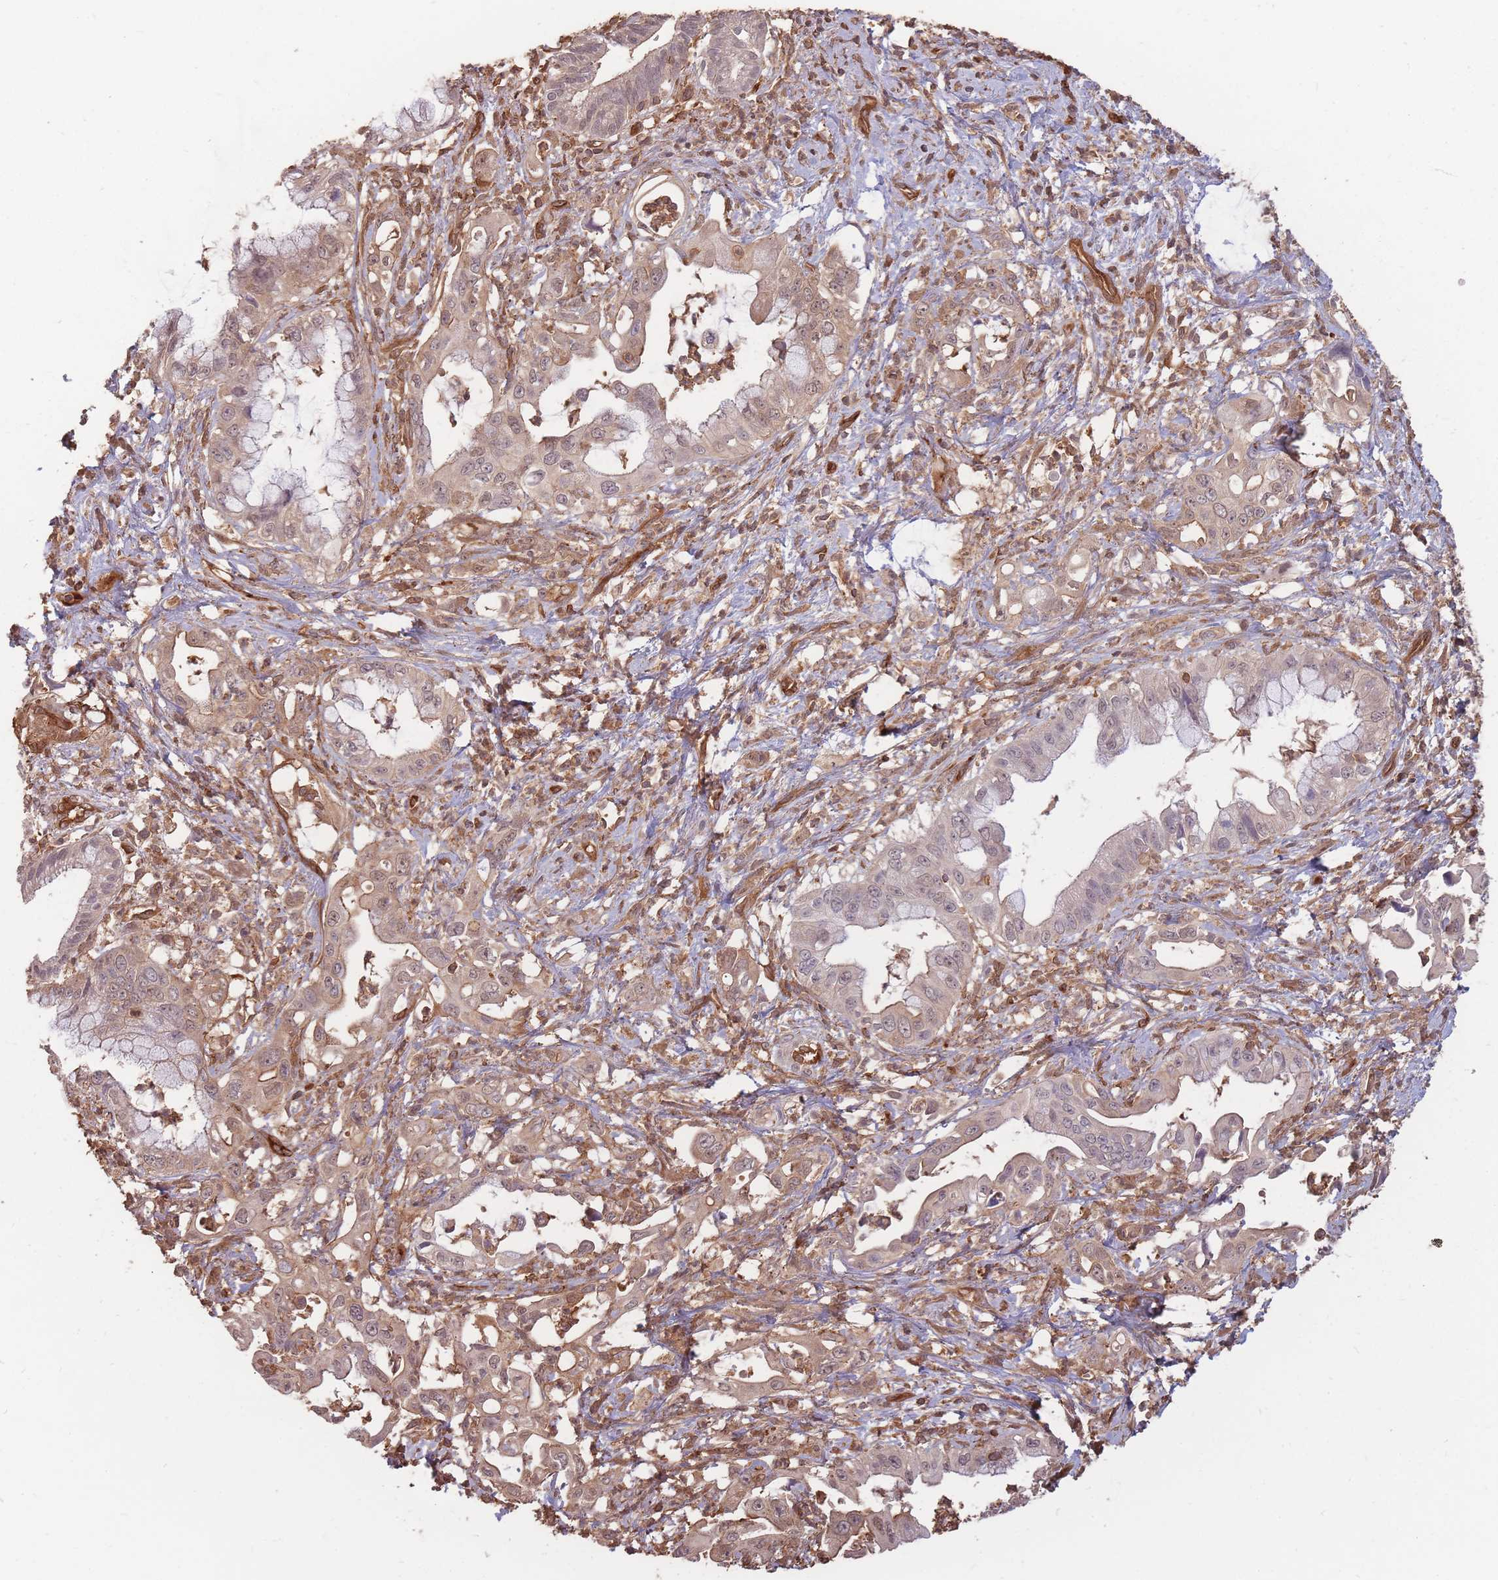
{"staining": {"intensity": "weak", "quantity": "25%-75%", "location": "cytoplasmic/membranous,nuclear"}, "tissue": "pancreatic cancer", "cell_type": "Tumor cells", "image_type": "cancer", "snomed": [{"axis": "morphology", "description": "Adenocarcinoma, NOS"}, {"axis": "topography", "description": "Pancreas"}], "caption": "Pancreatic cancer (adenocarcinoma) stained with a protein marker demonstrates weak staining in tumor cells.", "gene": "PLS3", "patient": {"sex": "male", "age": 61}}